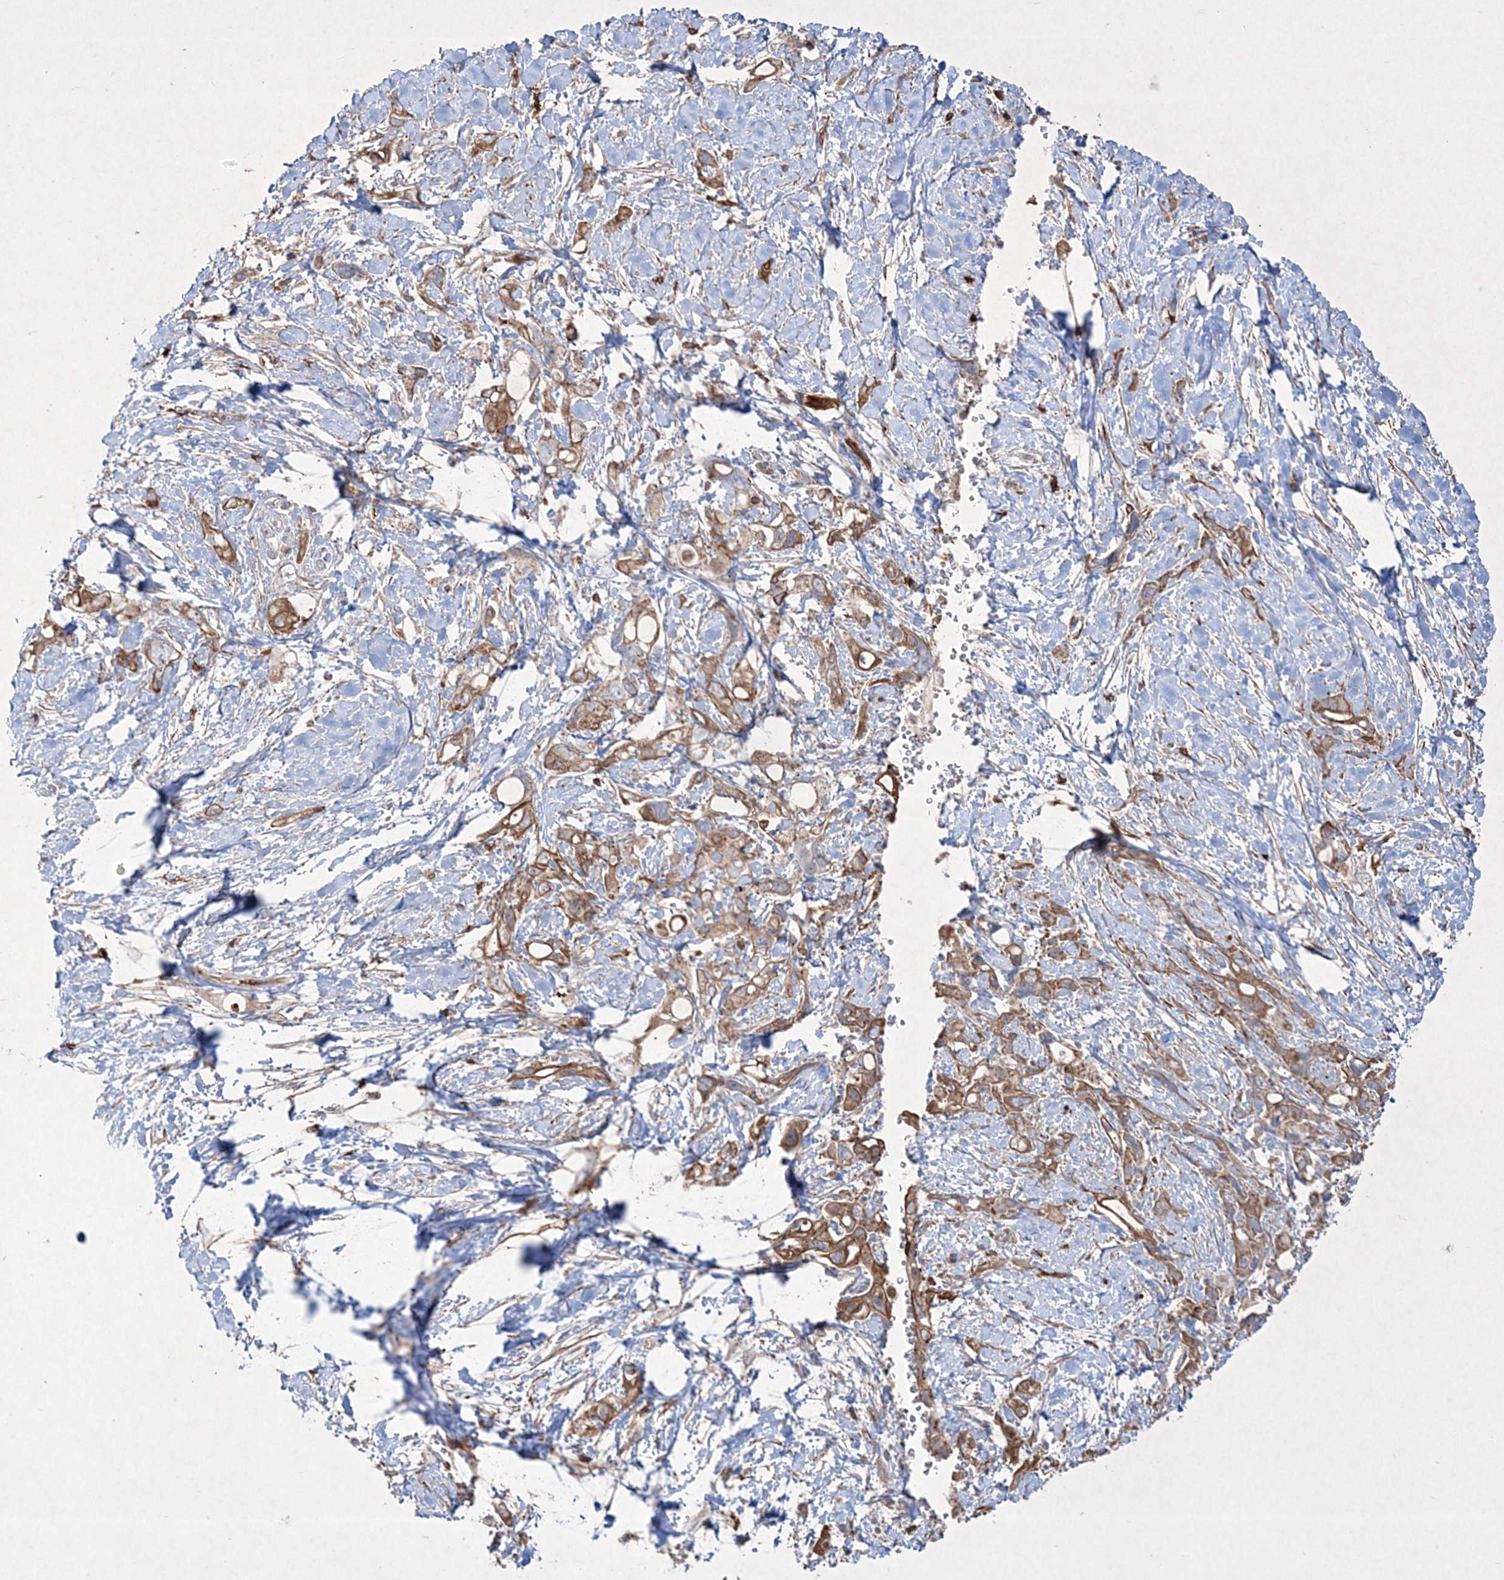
{"staining": {"intensity": "moderate", "quantity": ">75%", "location": "cytoplasmic/membranous"}, "tissue": "pancreatic cancer", "cell_type": "Tumor cells", "image_type": "cancer", "snomed": [{"axis": "morphology", "description": "Adenocarcinoma, NOS"}, {"axis": "topography", "description": "Pancreas"}], "caption": "Immunohistochemistry (IHC) (DAB (3,3'-diaminobenzidine)) staining of human pancreatic adenocarcinoma reveals moderate cytoplasmic/membranous protein staining in about >75% of tumor cells.", "gene": "RICTOR", "patient": {"sex": "female", "age": 56}}